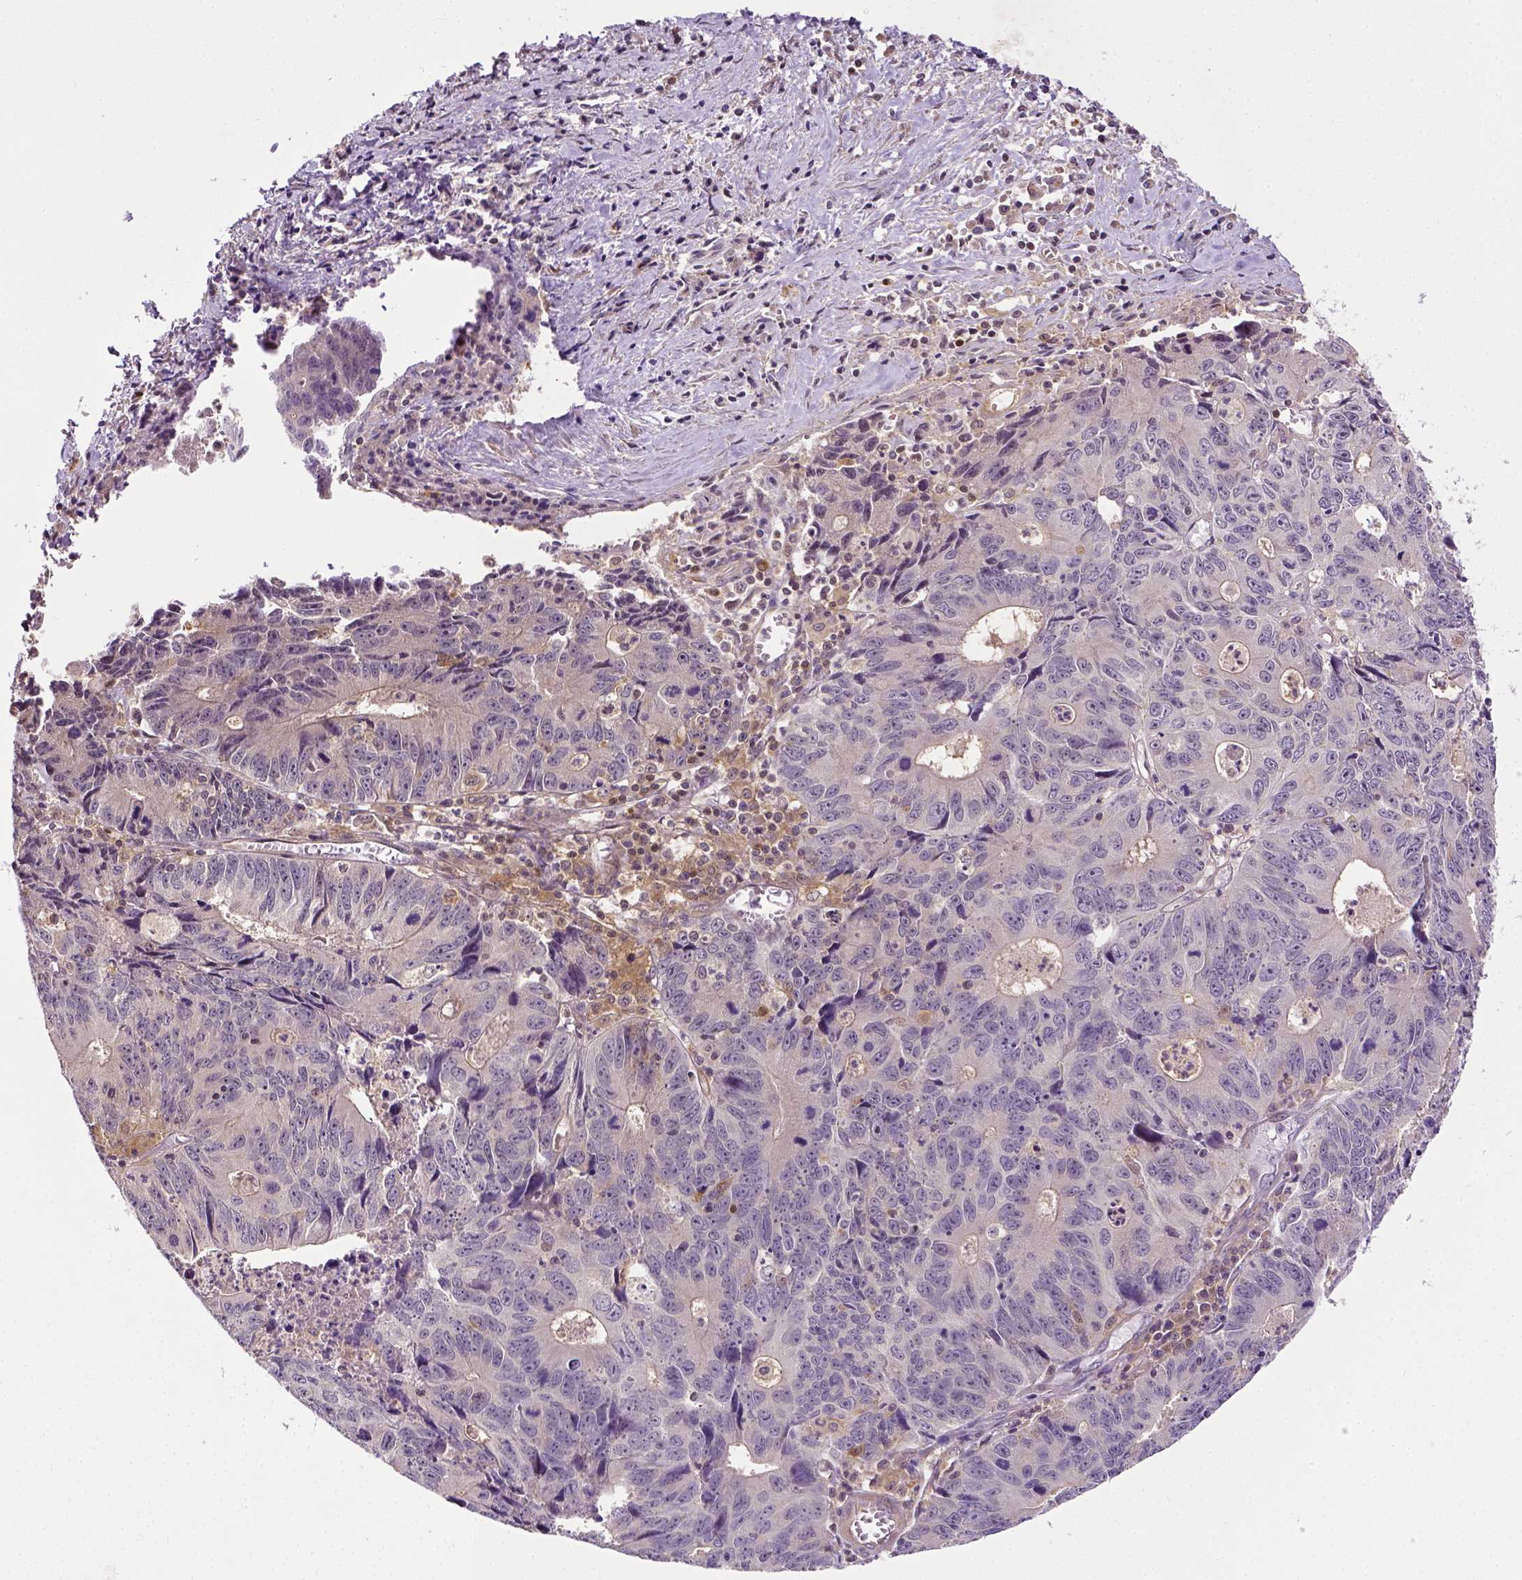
{"staining": {"intensity": "negative", "quantity": "none", "location": "none"}, "tissue": "liver cancer", "cell_type": "Tumor cells", "image_type": "cancer", "snomed": [{"axis": "morphology", "description": "Cholangiocarcinoma"}, {"axis": "topography", "description": "Liver"}], "caption": "This histopathology image is of liver cancer (cholangiocarcinoma) stained with immunohistochemistry (IHC) to label a protein in brown with the nuclei are counter-stained blue. There is no positivity in tumor cells. (DAB immunohistochemistry (IHC) visualized using brightfield microscopy, high magnification).", "gene": "MATK", "patient": {"sex": "male", "age": 65}}